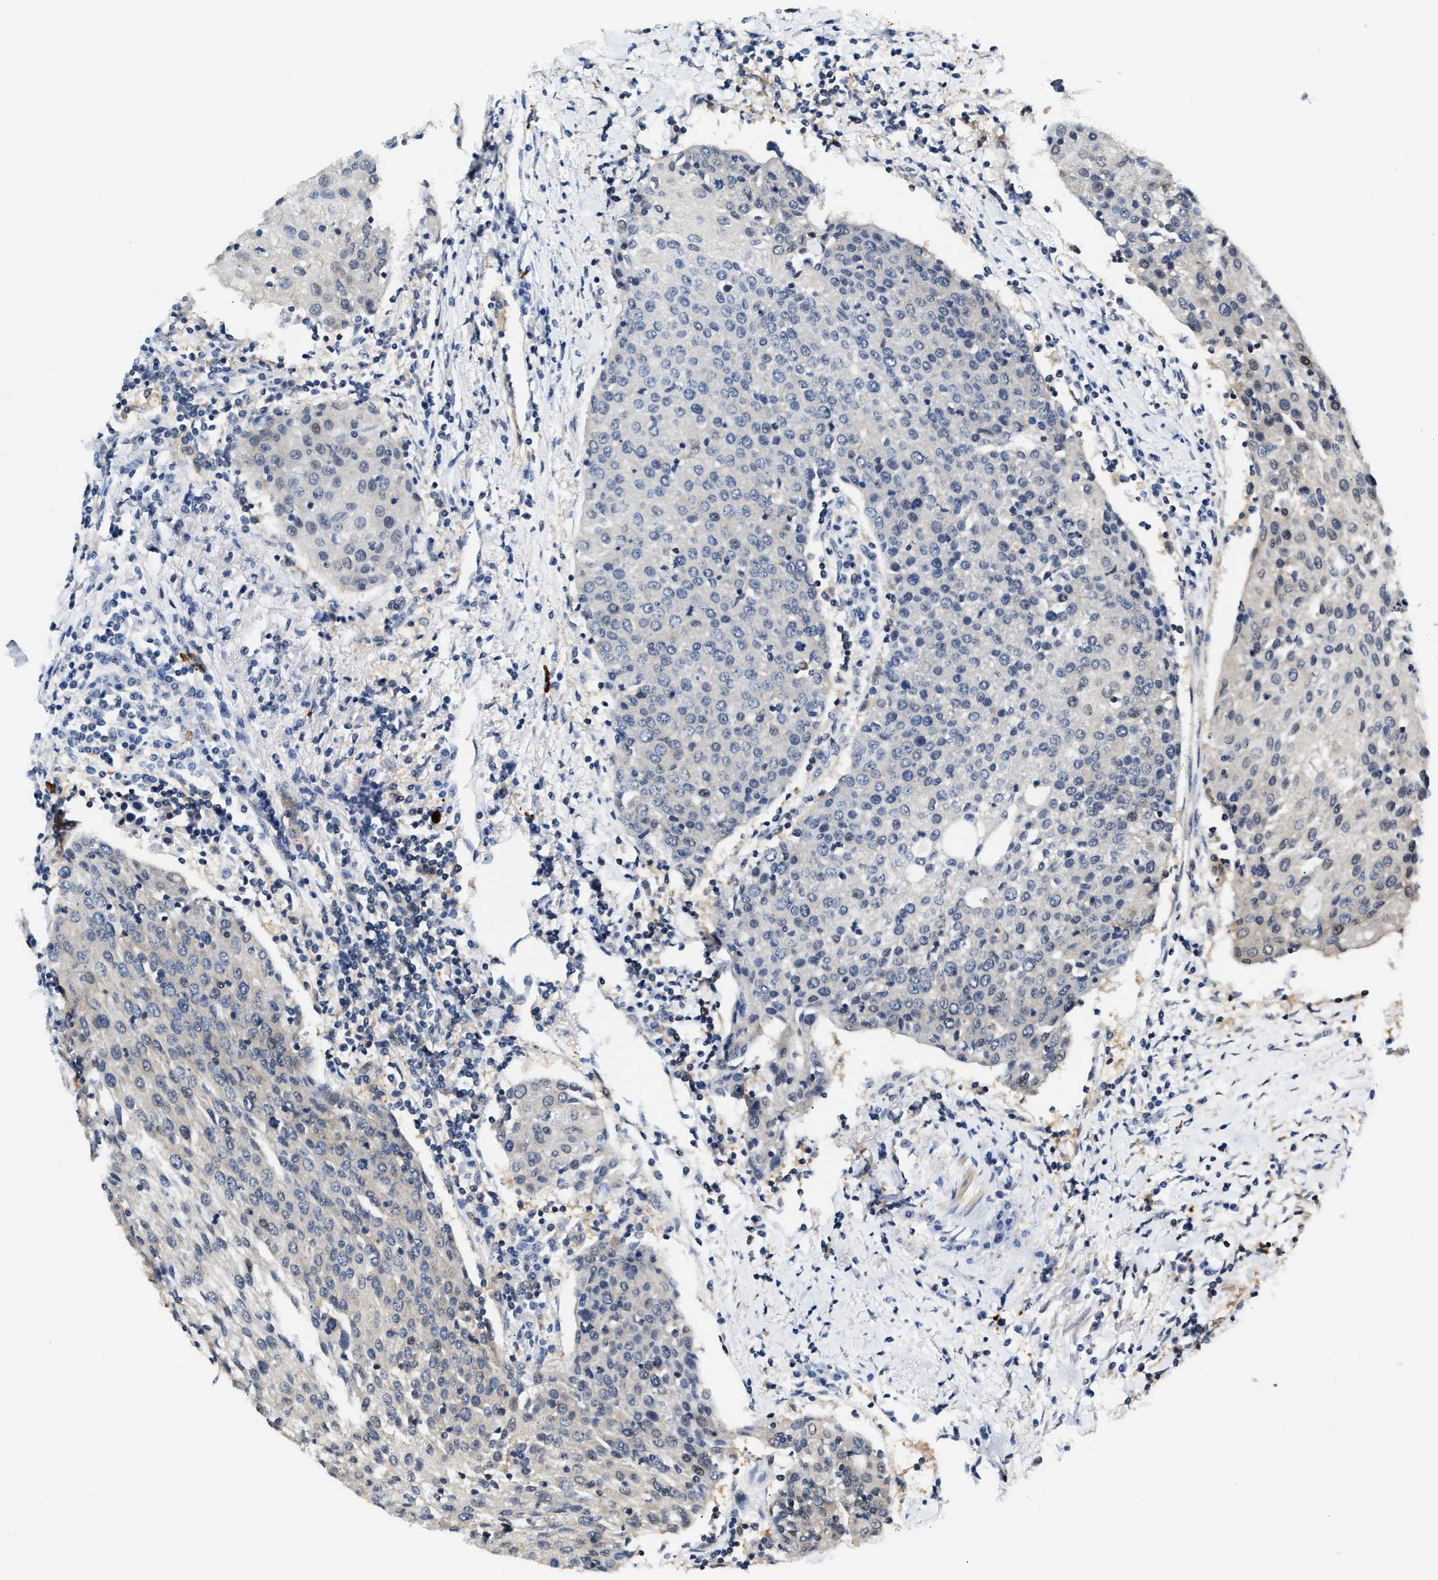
{"staining": {"intensity": "negative", "quantity": "none", "location": "none"}, "tissue": "urothelial cancer", "cell_type": "Tumor cells", "image_type": "cancer", "snomed": [{"axis": "morphology", "description": "Urothelial carcinoma, High grade"}, {"axis": "topography", "description": "Urinary bladder"}], "caption": "Tumor cells are negative for brown protein staining in urothelial carcinoma (high-grade).", "gene": "TUT7", "patient": {"sex": "female", "age": 85}}